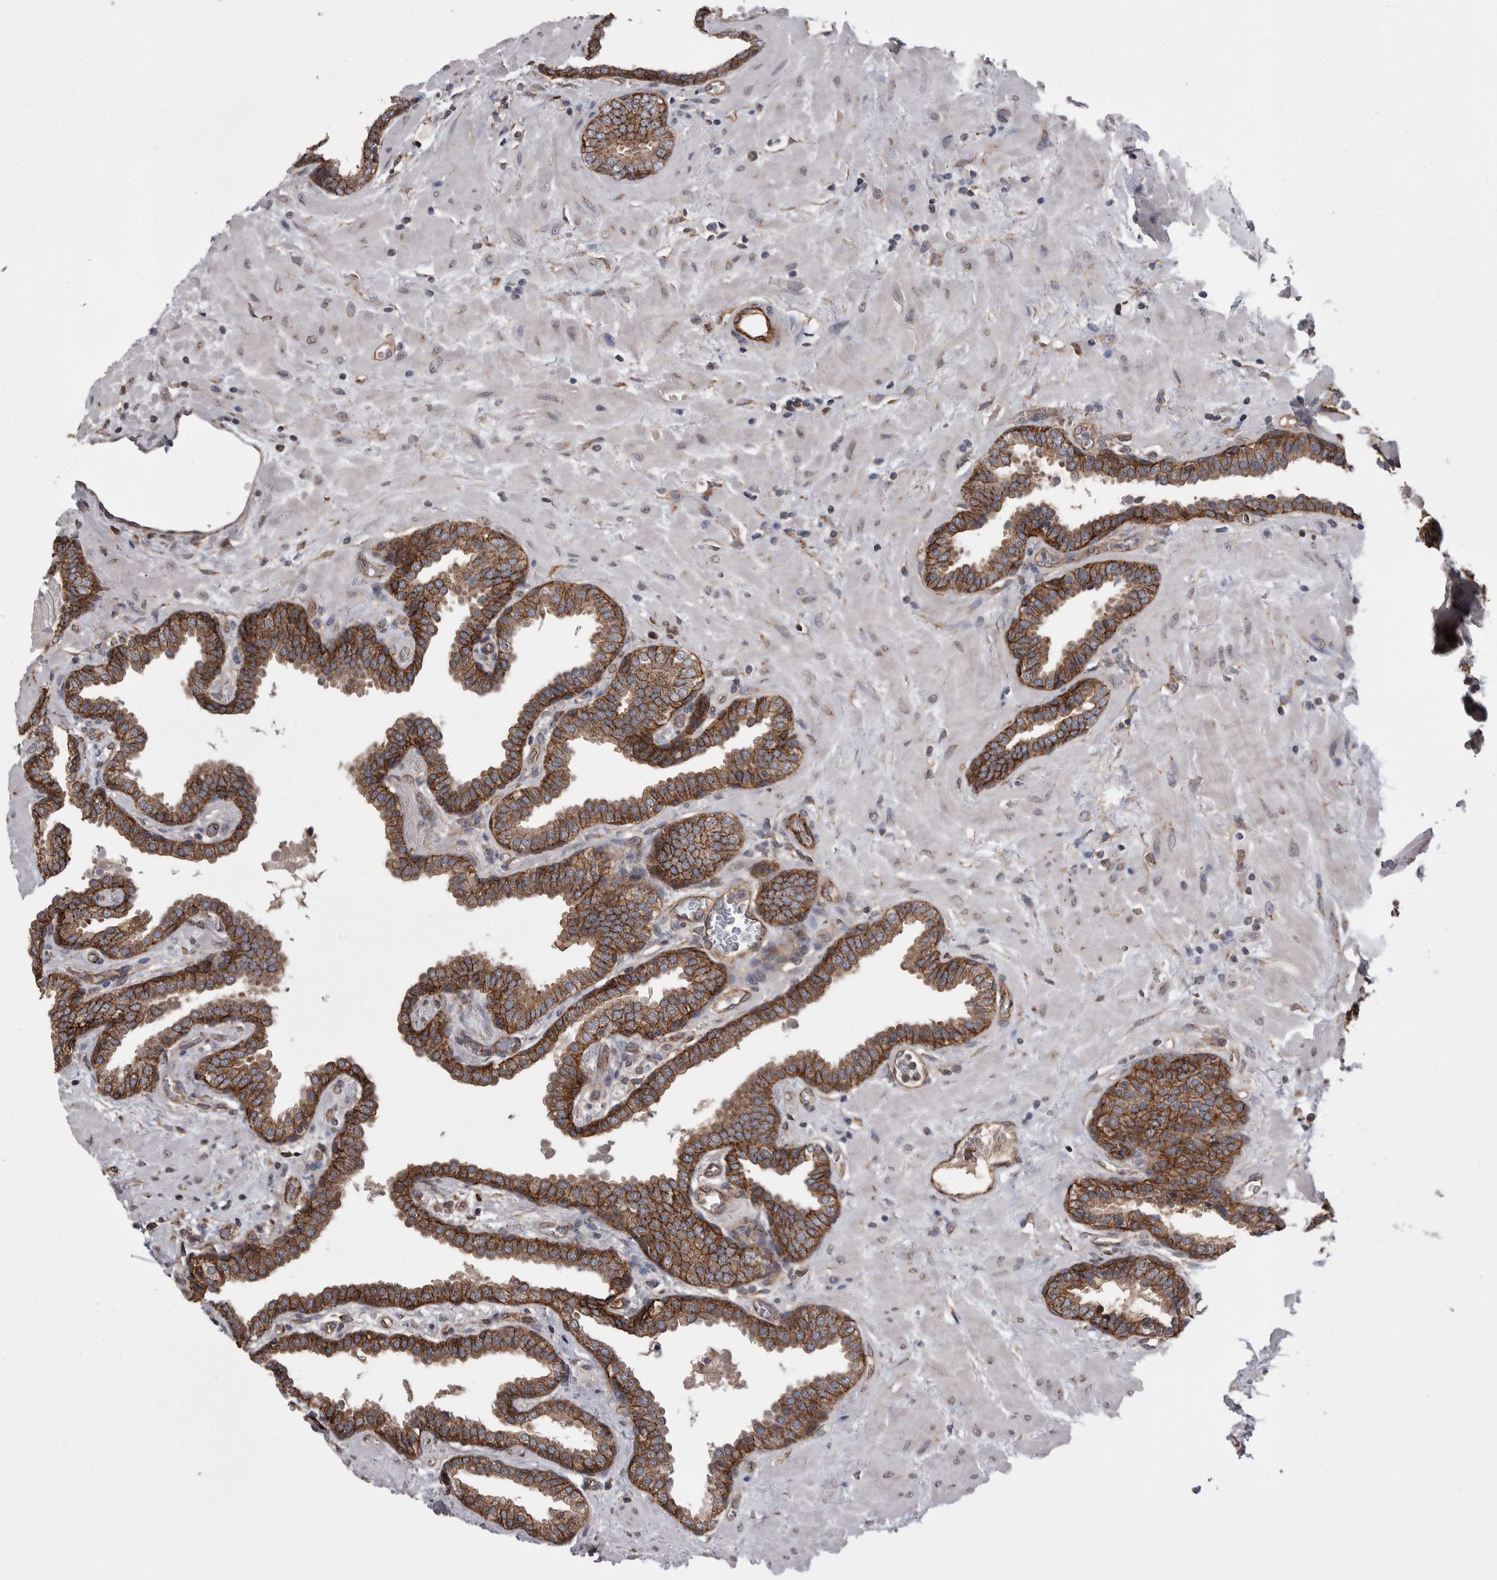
{"staining": {"intensity": "moderate", "quantity": ">75%", "location": "cytoplasmic/membranous"}, "tissue": "prostate", "cell_type": "Glandular cells", "image_type": "normal", "snomed": [{"axis": "morphology", "description": "Normal tissue, NOS"}, {"axis": "topography", "description": "Prostate"}], "caption": "This histopathology image displays immunohistochemistry (IHC) staining of normal prostate, with medium moderate cytoplasmic/membranous expression in approximately >75% of glandular cells.", "gene": "LIMA1", "patient": {"sex": "male", "age": 51}}